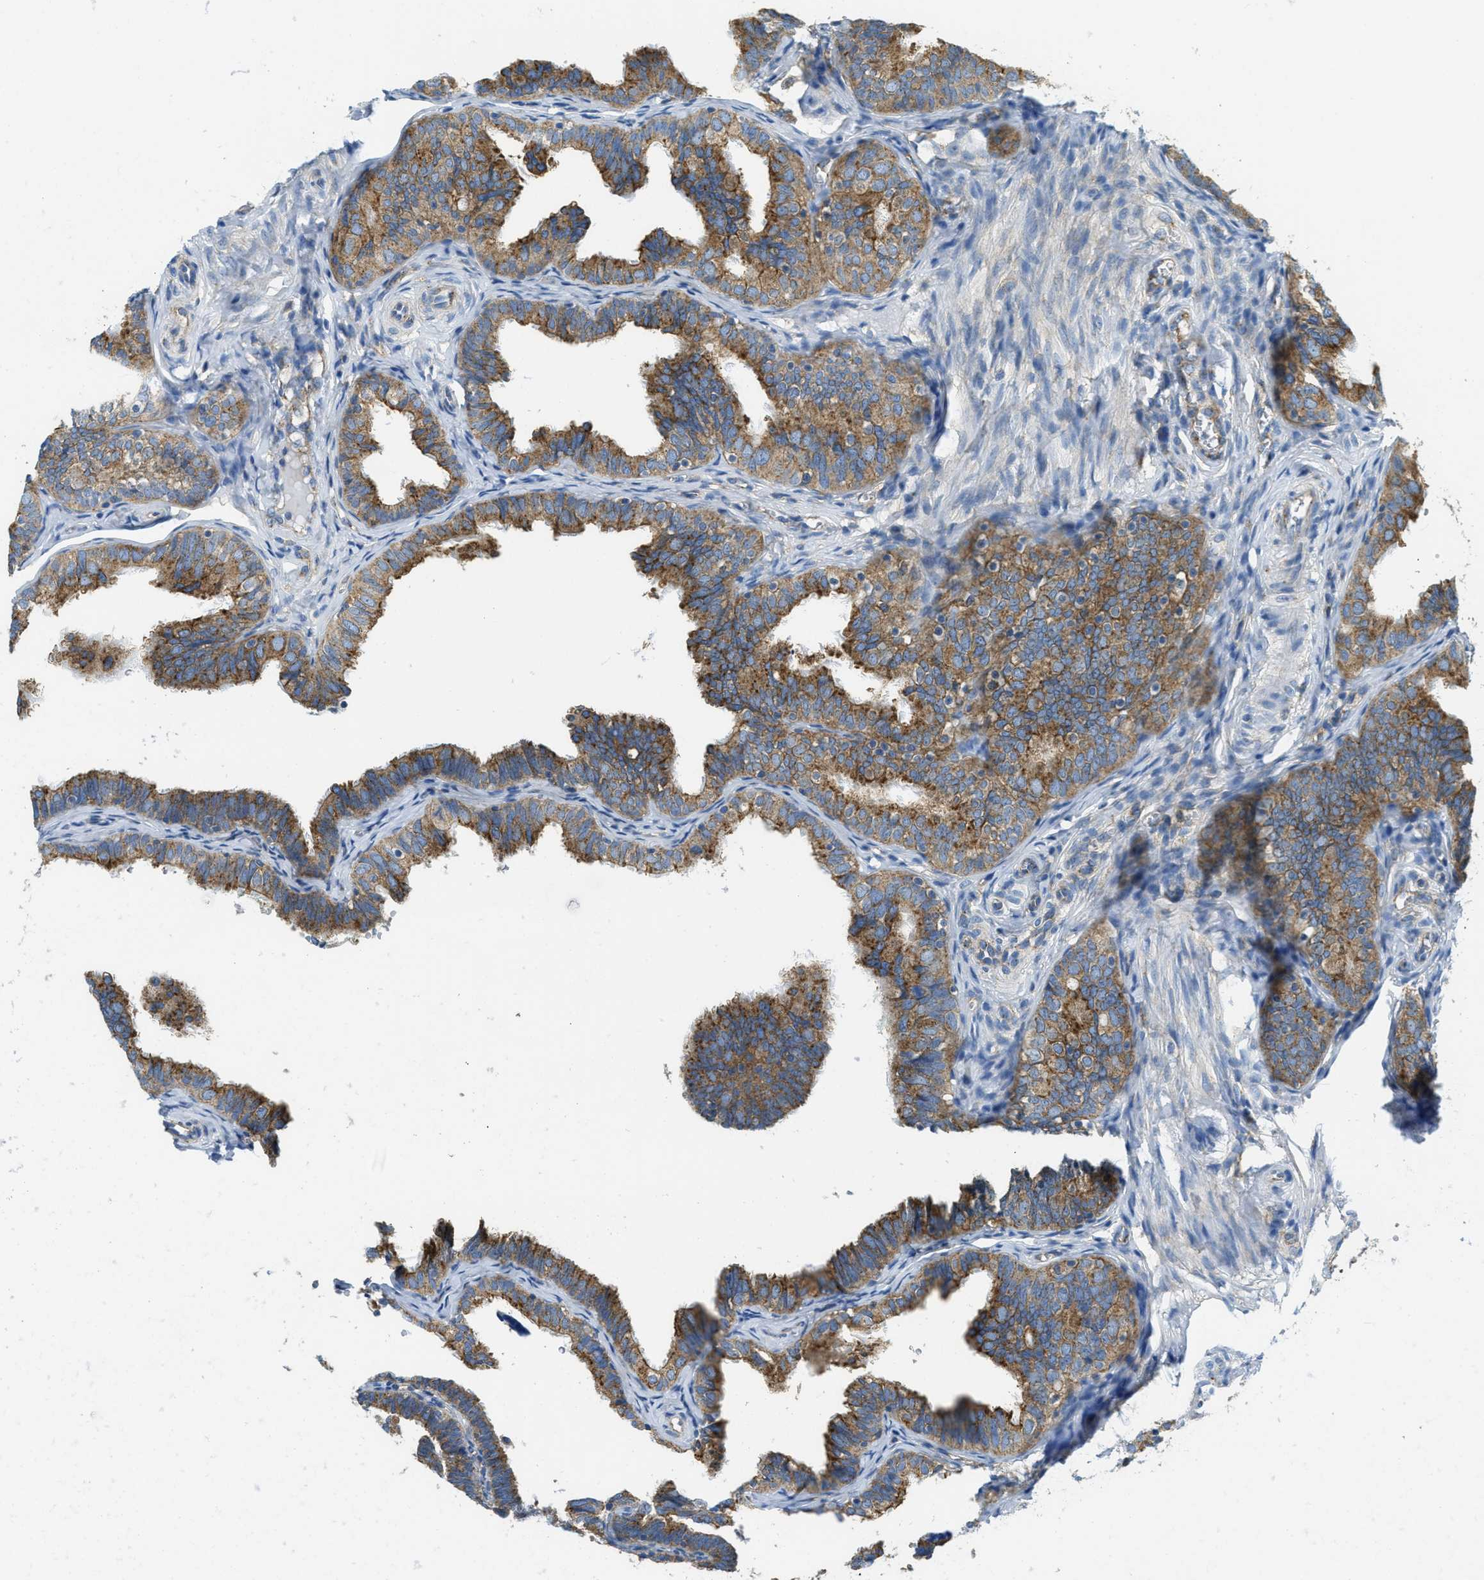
{"staining": {"intensity": "moderate", "quantity": ">75%", "location": "cytoplasmic/membranous"}, "tissue": "fallopian tube", "cell_type": "Glandular cells", "image_type": "normal", "snomed": [{"axis": "morphology", "description": "Normal tissue, NOS"}, {"axis": "topography", "description": "Fallopian tube"}], "caption": "IHC histopathology image of benign fallopian tube: fallopian tube stained using immunohistochemistry (IHC) shows medium levels of moderate protein expression localized specifically in the cytoplasmic/membranous of glandular cells, appearing as a cytoplasmic/membranous brown color.", "gene": "AP2B1", "patient": {"sex": "female", "age": 46}}